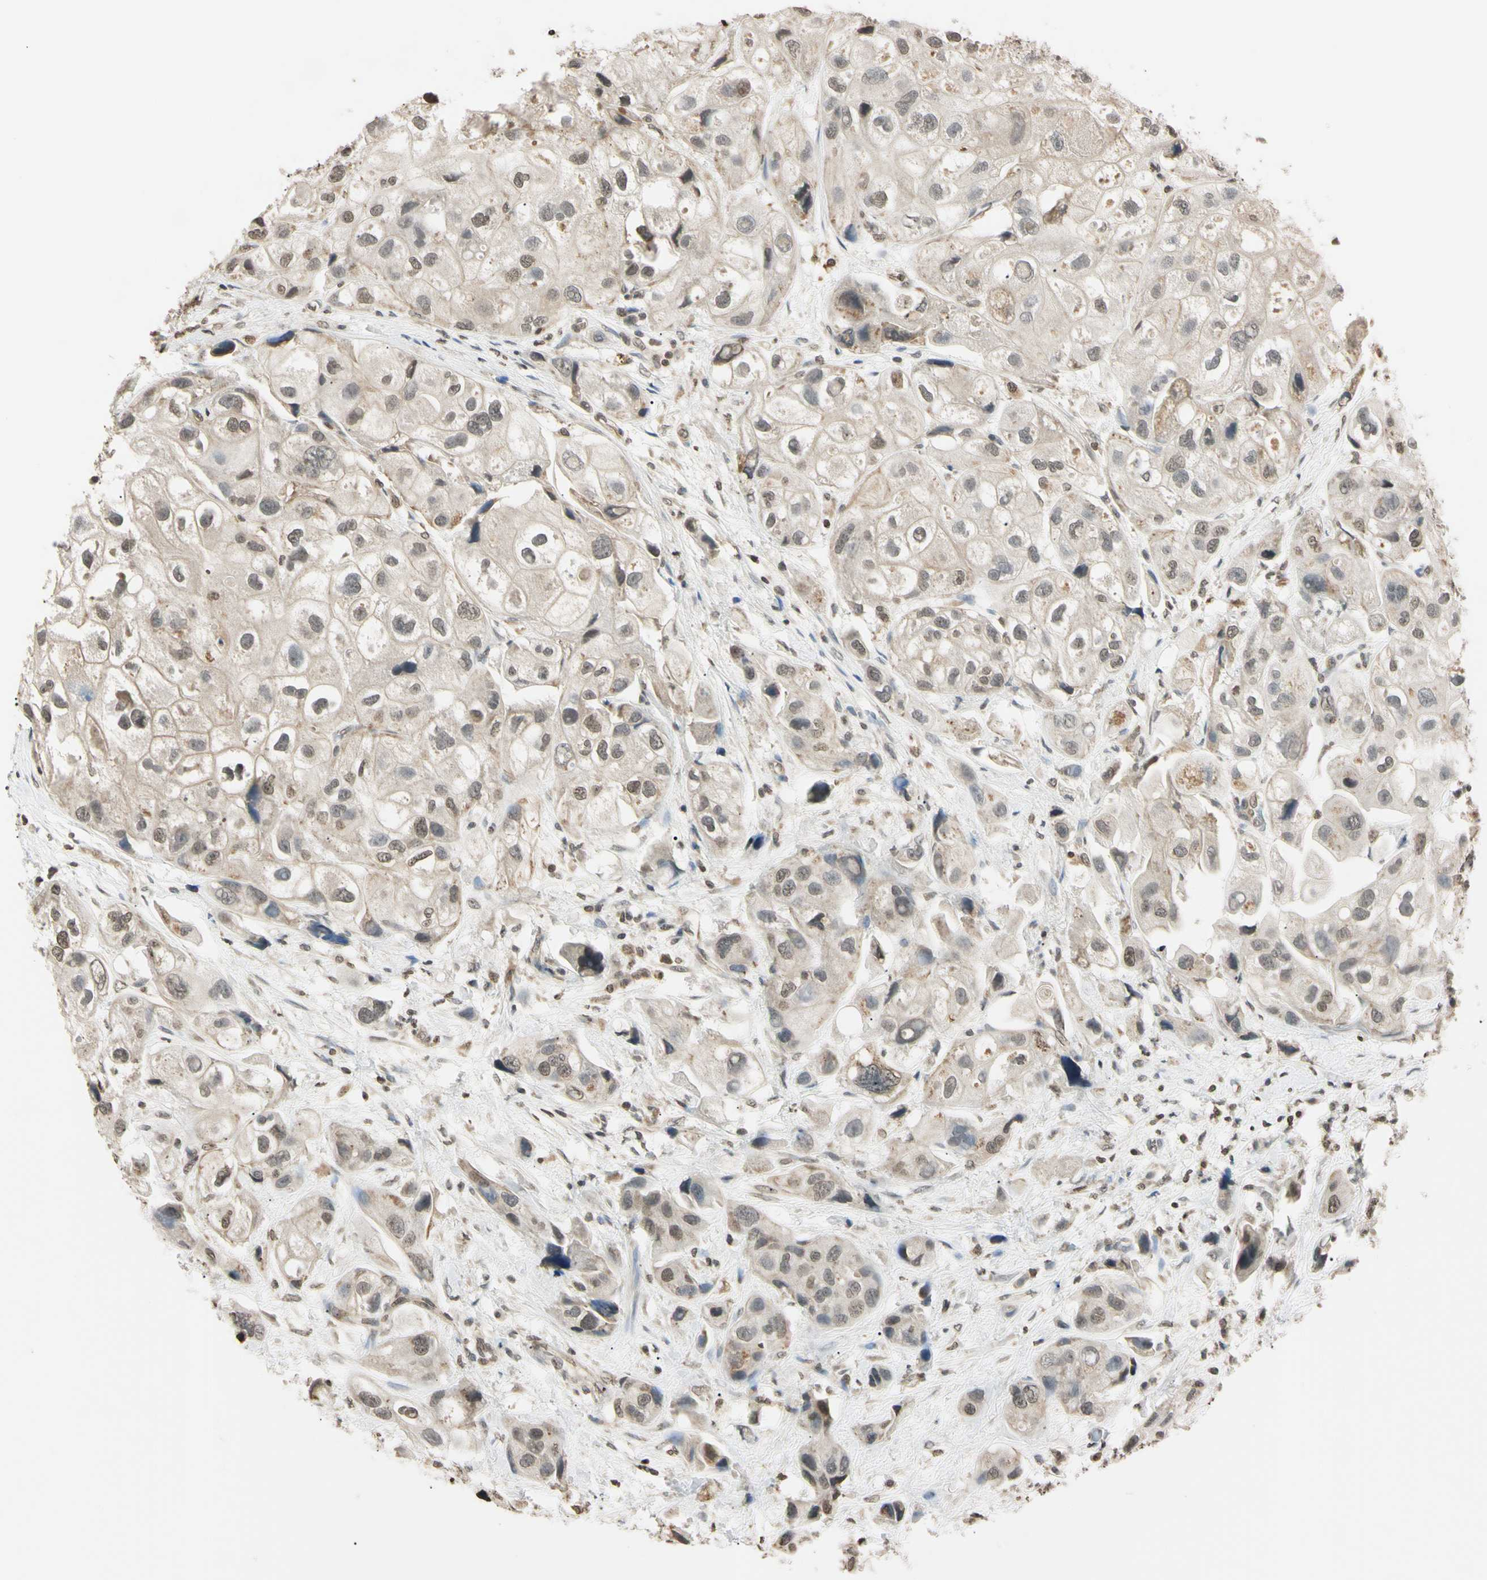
{"staining": {"intensity": "weak", "quantity": "25%-75%", "location": "nuclear"}, "tissue": "urothelial cancer", "cell_type": "Tumor cells", "image_type": "cancer", "snomed": [{"axis": "morphology", "description": "Urothelial carcinoma, High grade"}, {"axis": "topography", "description": "Urinary bladder"}], "caption": "A photomicrograph of human high-grade urothelial carcinoma stained for a protein demonstrates weak nuclear brown staining in tumor cells.", "gene": "CDC45", "patient": {"sex": "female", "age": 64}}